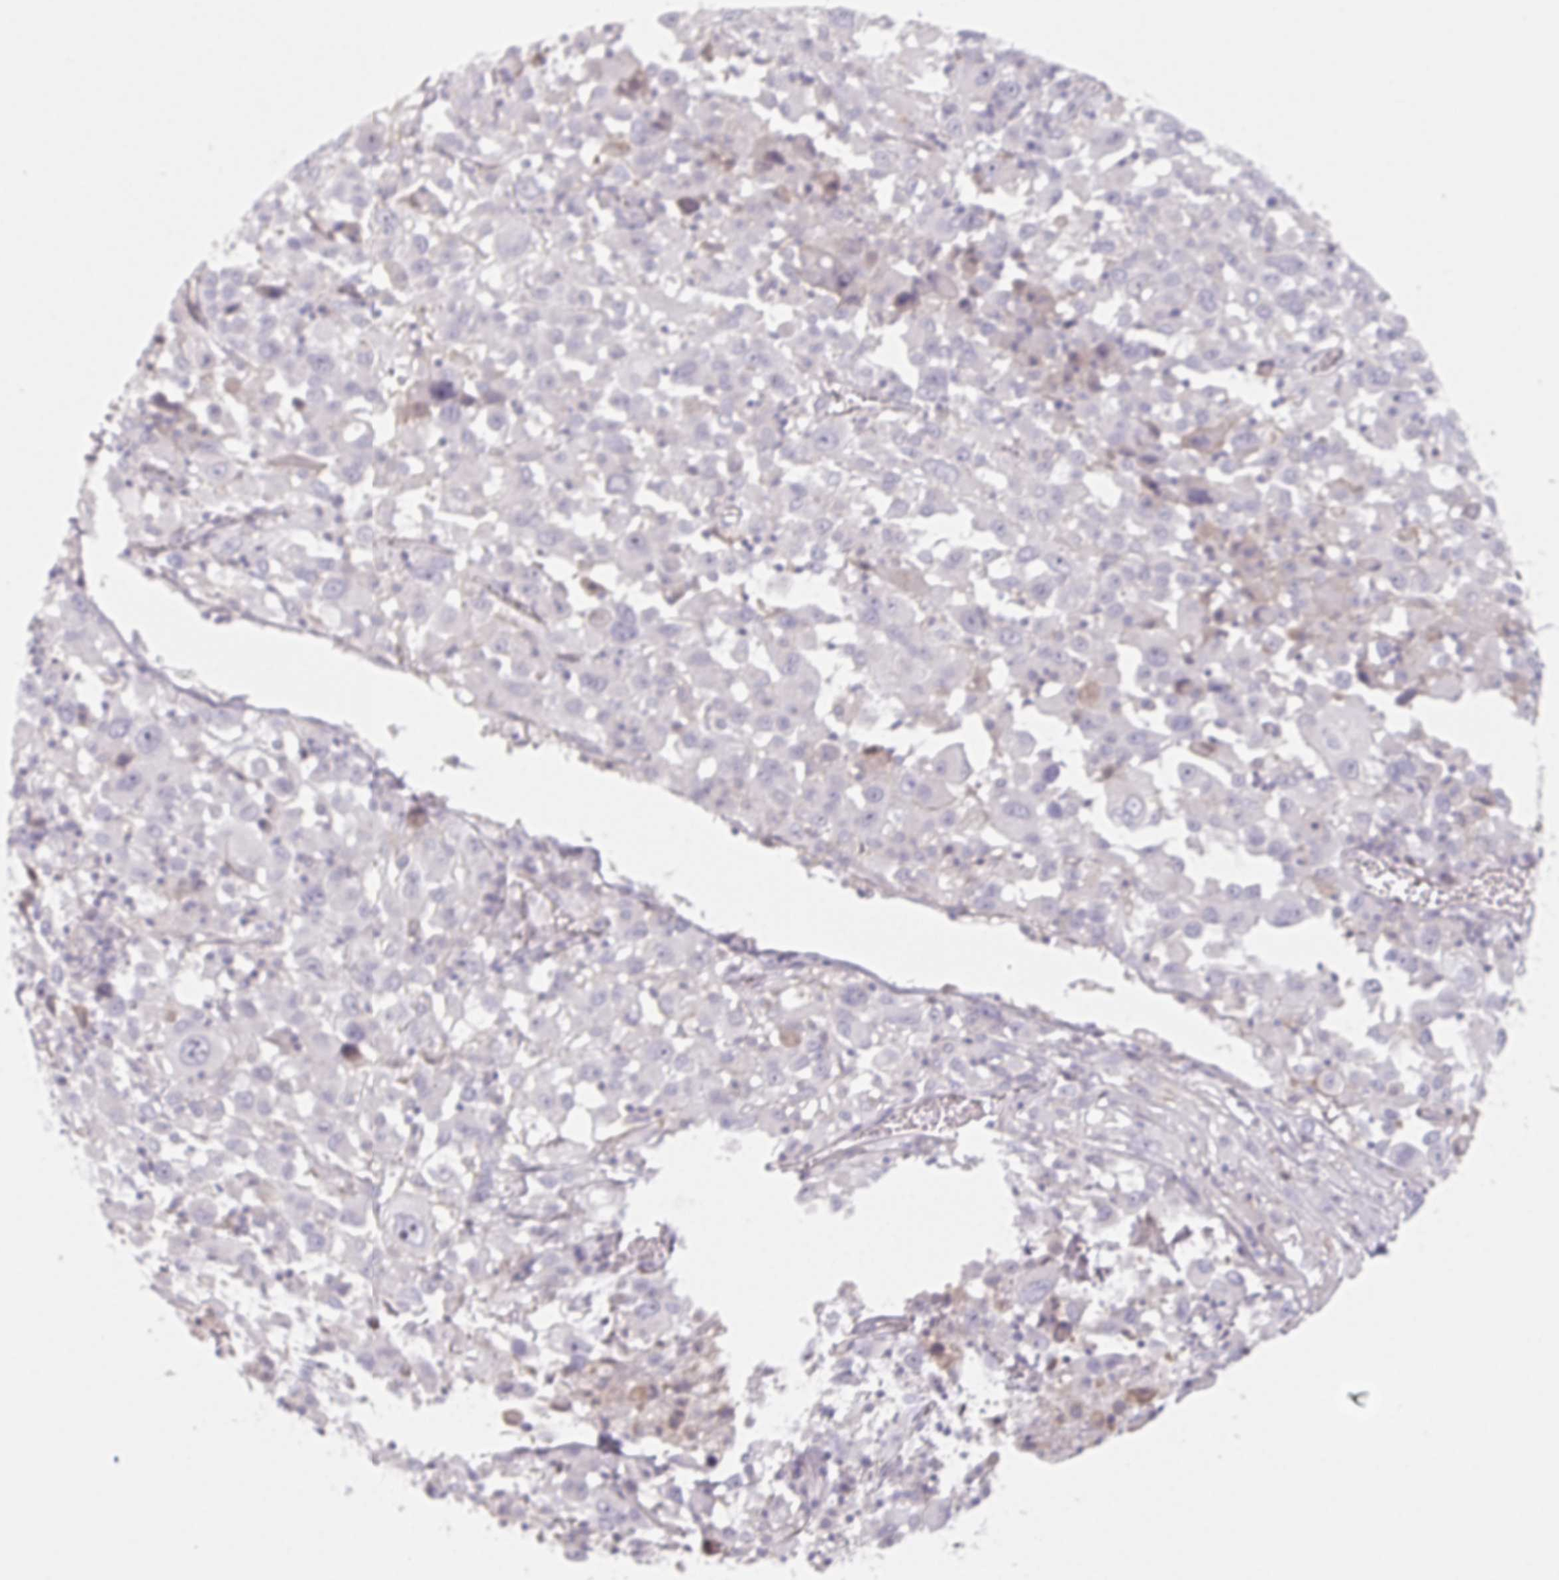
{"staining": {"intensity": "negative", "quantity": "none", "location": "none"}, "tissue": "melanoma", "cell_type": "Tumor cells", "image_type": "cancer", "snomed": [{"axis": "morphology", "description": "Malignant melanoma, Metastatic site"}, {"axis": "topography", "description": "Soft tissue"}], "caption": "Immunohistochemical staining of human malignant melanoma (metastatic site) exhibits no significant staining in tumor cells.", "gene": "LRRC23", "patient": {"sex": "male", "age": 50}}